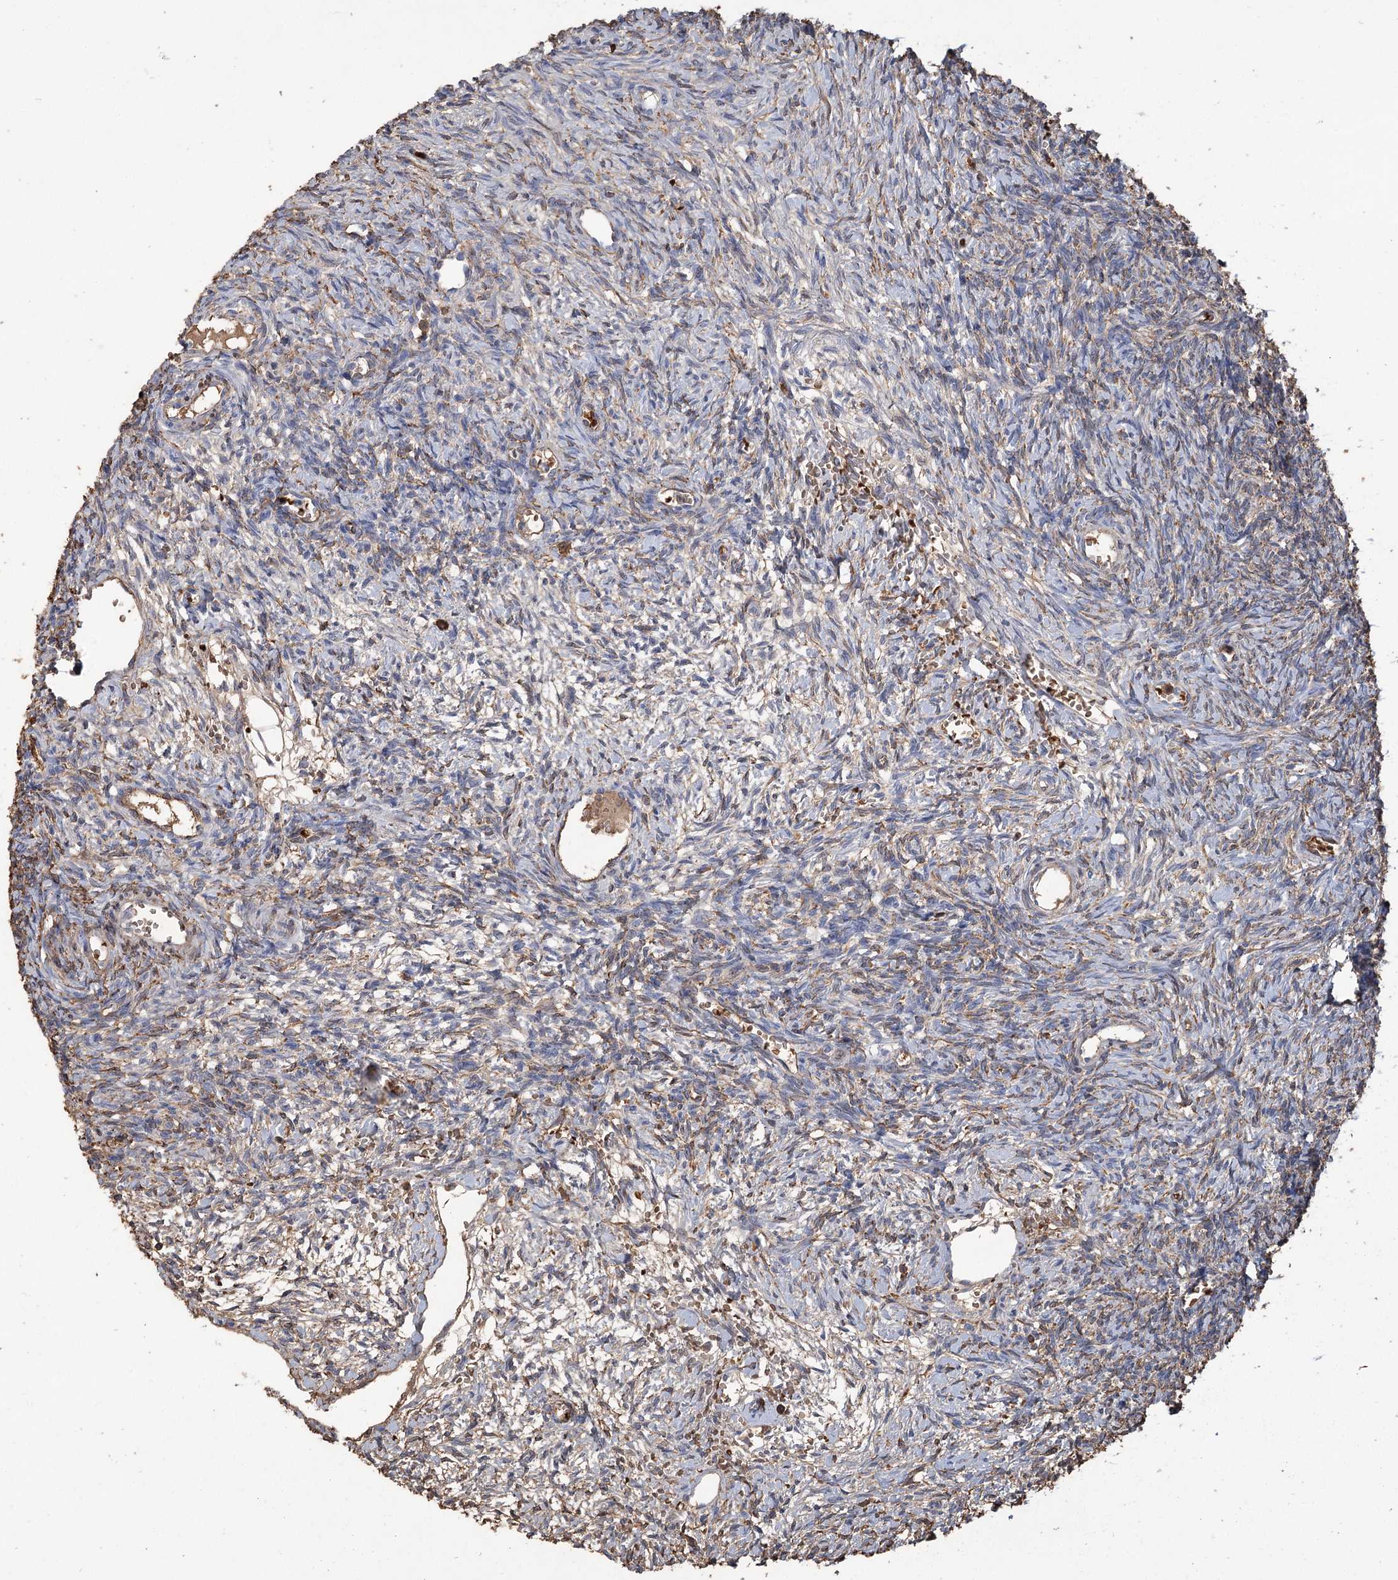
{"staining": {"intensity": "negative", "quantity": "none", "location": "none"}, "tissue": "ovary", "cell_type": "Ovarian stroma cells", "image_type": "normal", "snomed": [{"axis": "morphology", "description": "Normal tissue, NOS"}, {"axis": "topography", "description": "Ovary"}], "caption": "The IHC micrograph has no significant positivity in ovarian stroma cells of ovary.", "gene": "HBA1", "patient": {"sex": "female", "age": 39}}